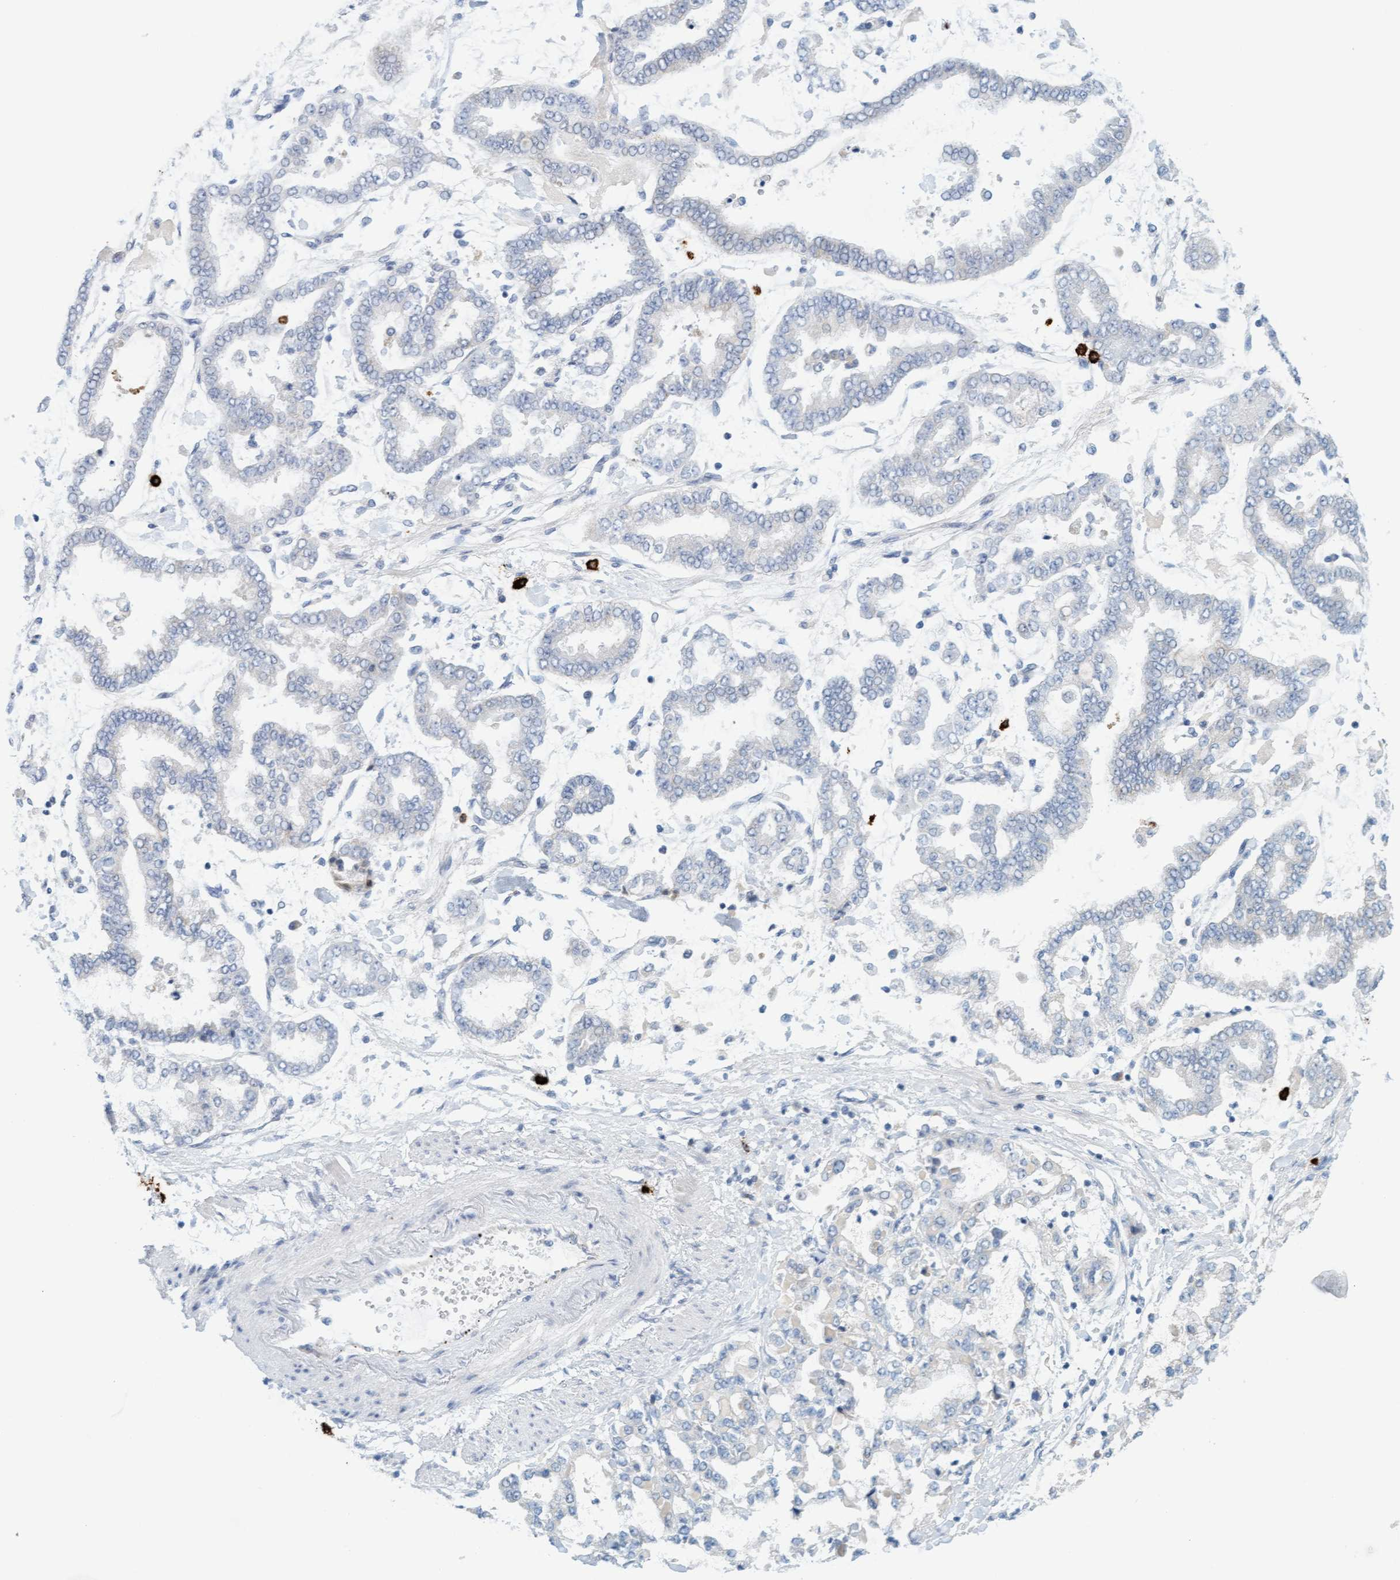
{"staining": {"intensity": "negative", "quantity": "none", "location": "none"}, "tissue": "stomach cancer", "cell_type": "Tumor cells", "image_type": "cancer", "snomed": [{"axis": "morphology", "description": "Normal tissue, NOS"}, {"axis": "morphology", "description": "Adenocarcinoma, NOS"}, {"axis": "topography", "description": "Stomach, upper"}, {"axis": "topography", "description": "Stomach"}], "caption": "Histopathology image shows no significant protein staining in tumor cells of stomach cancer (adenocarcinoma).", "gene": "CPA3", "patient": {"sex": "male", "age": 76}}